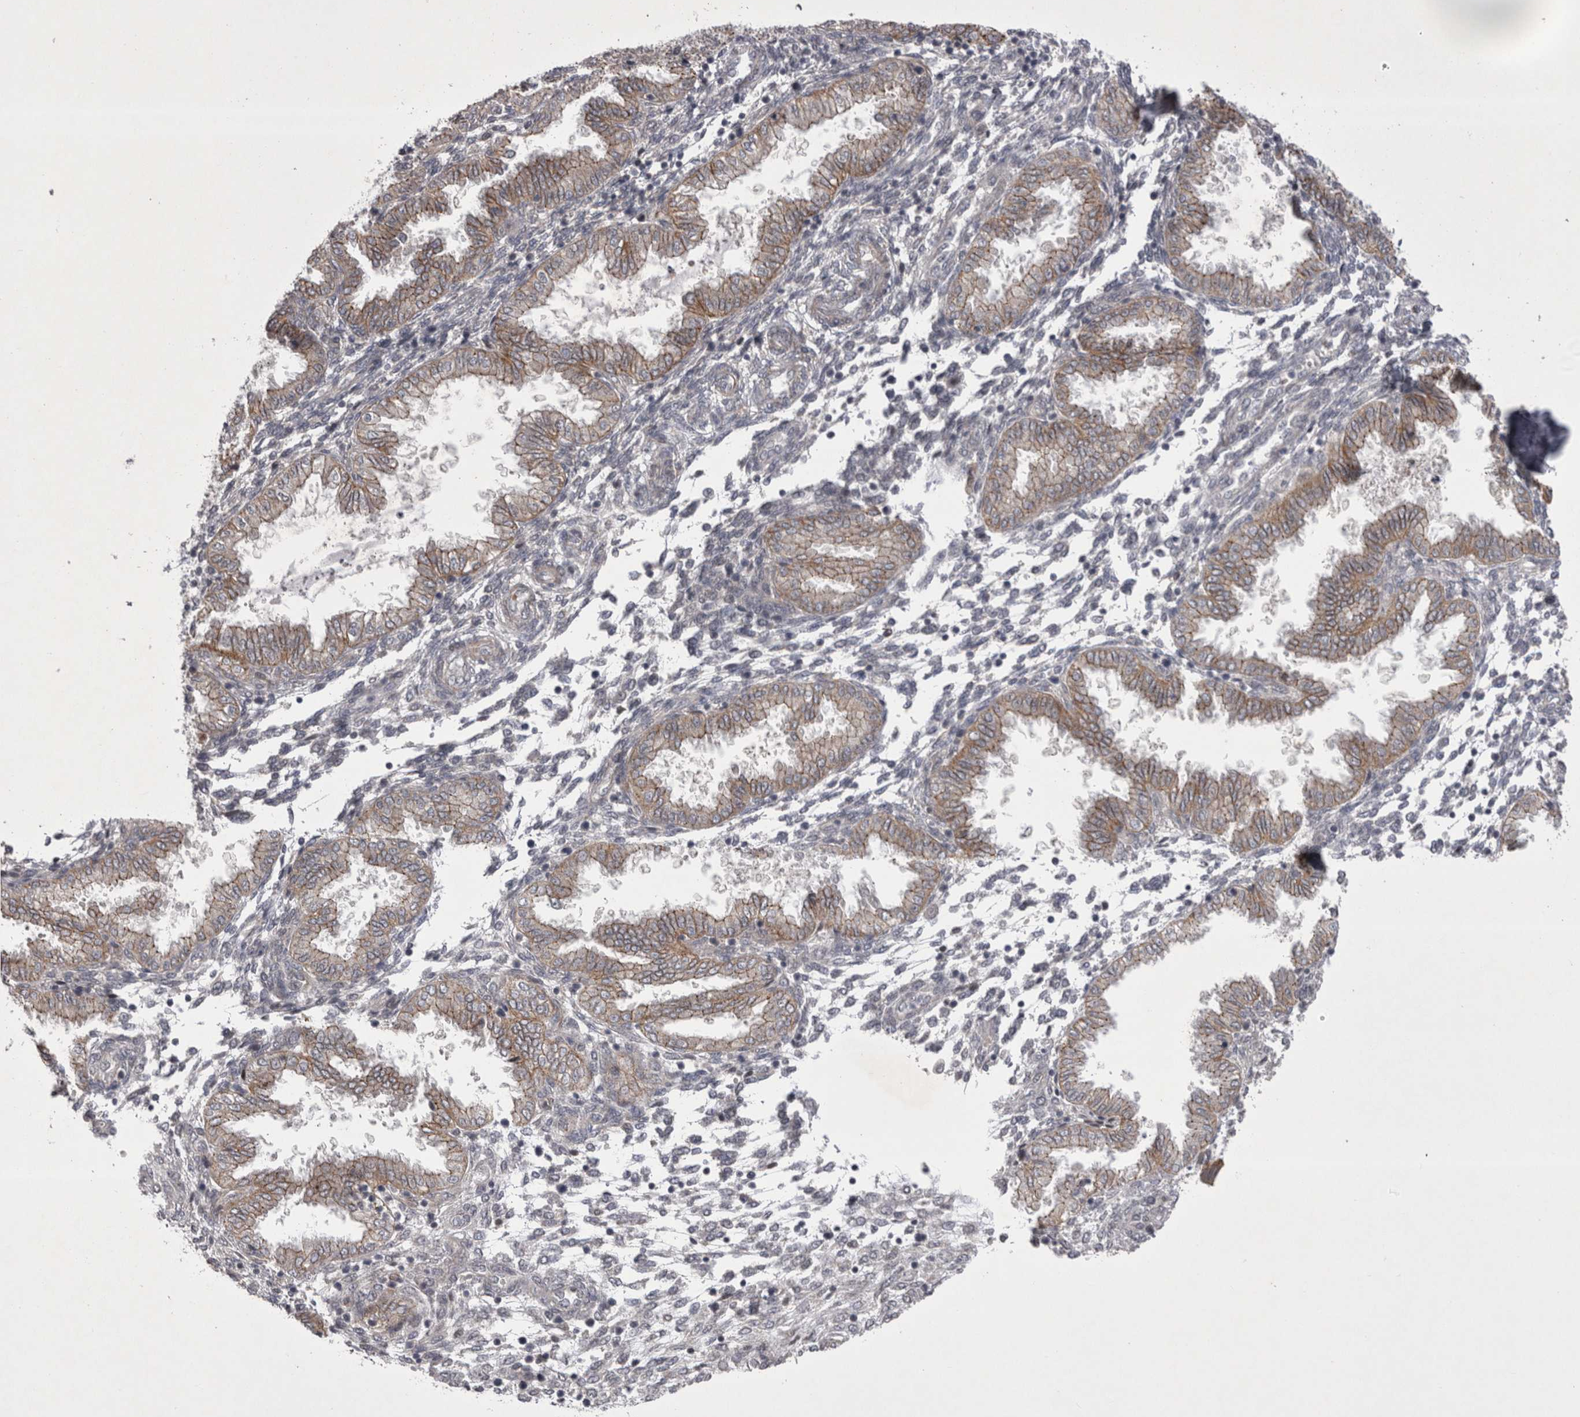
{"staining": {"intensity": "weak", "quantity": "25%-75%", "location": "cytoplasmic/membranous"}, "tissue": "endometrium", "cell_type": "Cells in endometrial stroma", "image_type": "normal", "snomed": [{"axis": "morphology", "description": "Normal tissue, NOS"}, {"axis": "topography", "description": "Endometrium"}], "caption": "Immunohistochemical staining of normal human endometrium reveals 25%-75% levels of weak cytoplasmic/membranous protein positivity in approximately 25%-75% of cells in endometrial stroma.", "gene": "NENF", "patient": {"sex": "female", "age": 33}}